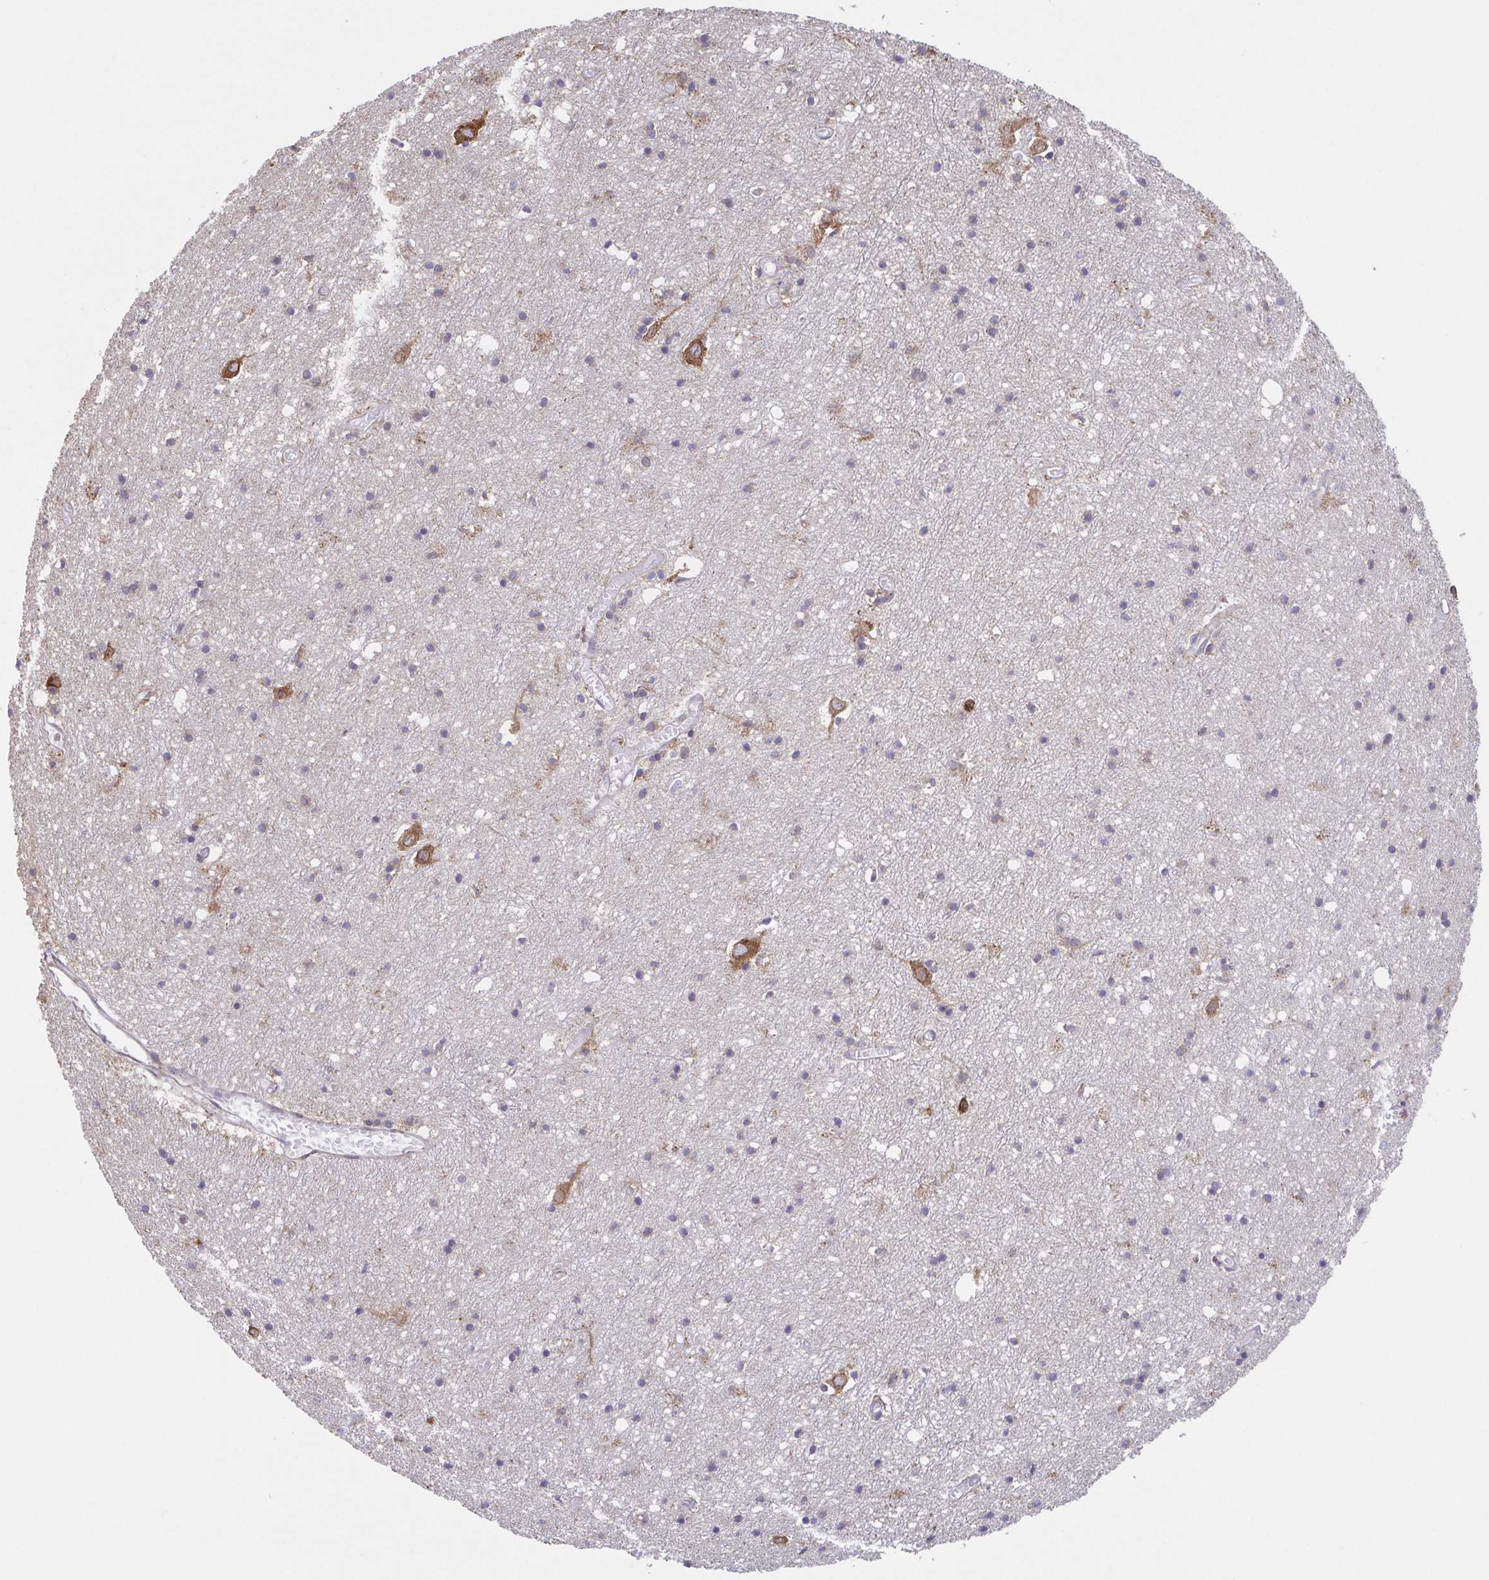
{"staining": {"intensity": "negative", "quantity": "none", "location": "none"}, "tissue": "cerebral cortex", "cell_type": "Endothelial cells", "image_type": "normal", "snomed": [{"axis": "morphology", "description": "Normal tissue, NOS"}, {"axis": "topography", "description": "Cerebral cortex"}], "caption": "There is no significant expression in endothelial cells of cerebral cortex. The staining was performed using DAB to visualize the protein expression in brown, while the nuclei were stained in blue with hematoxylin (Magnification: 20x).", "gene": "COPB1", "patient": {"sex": "male", "age": 70}}